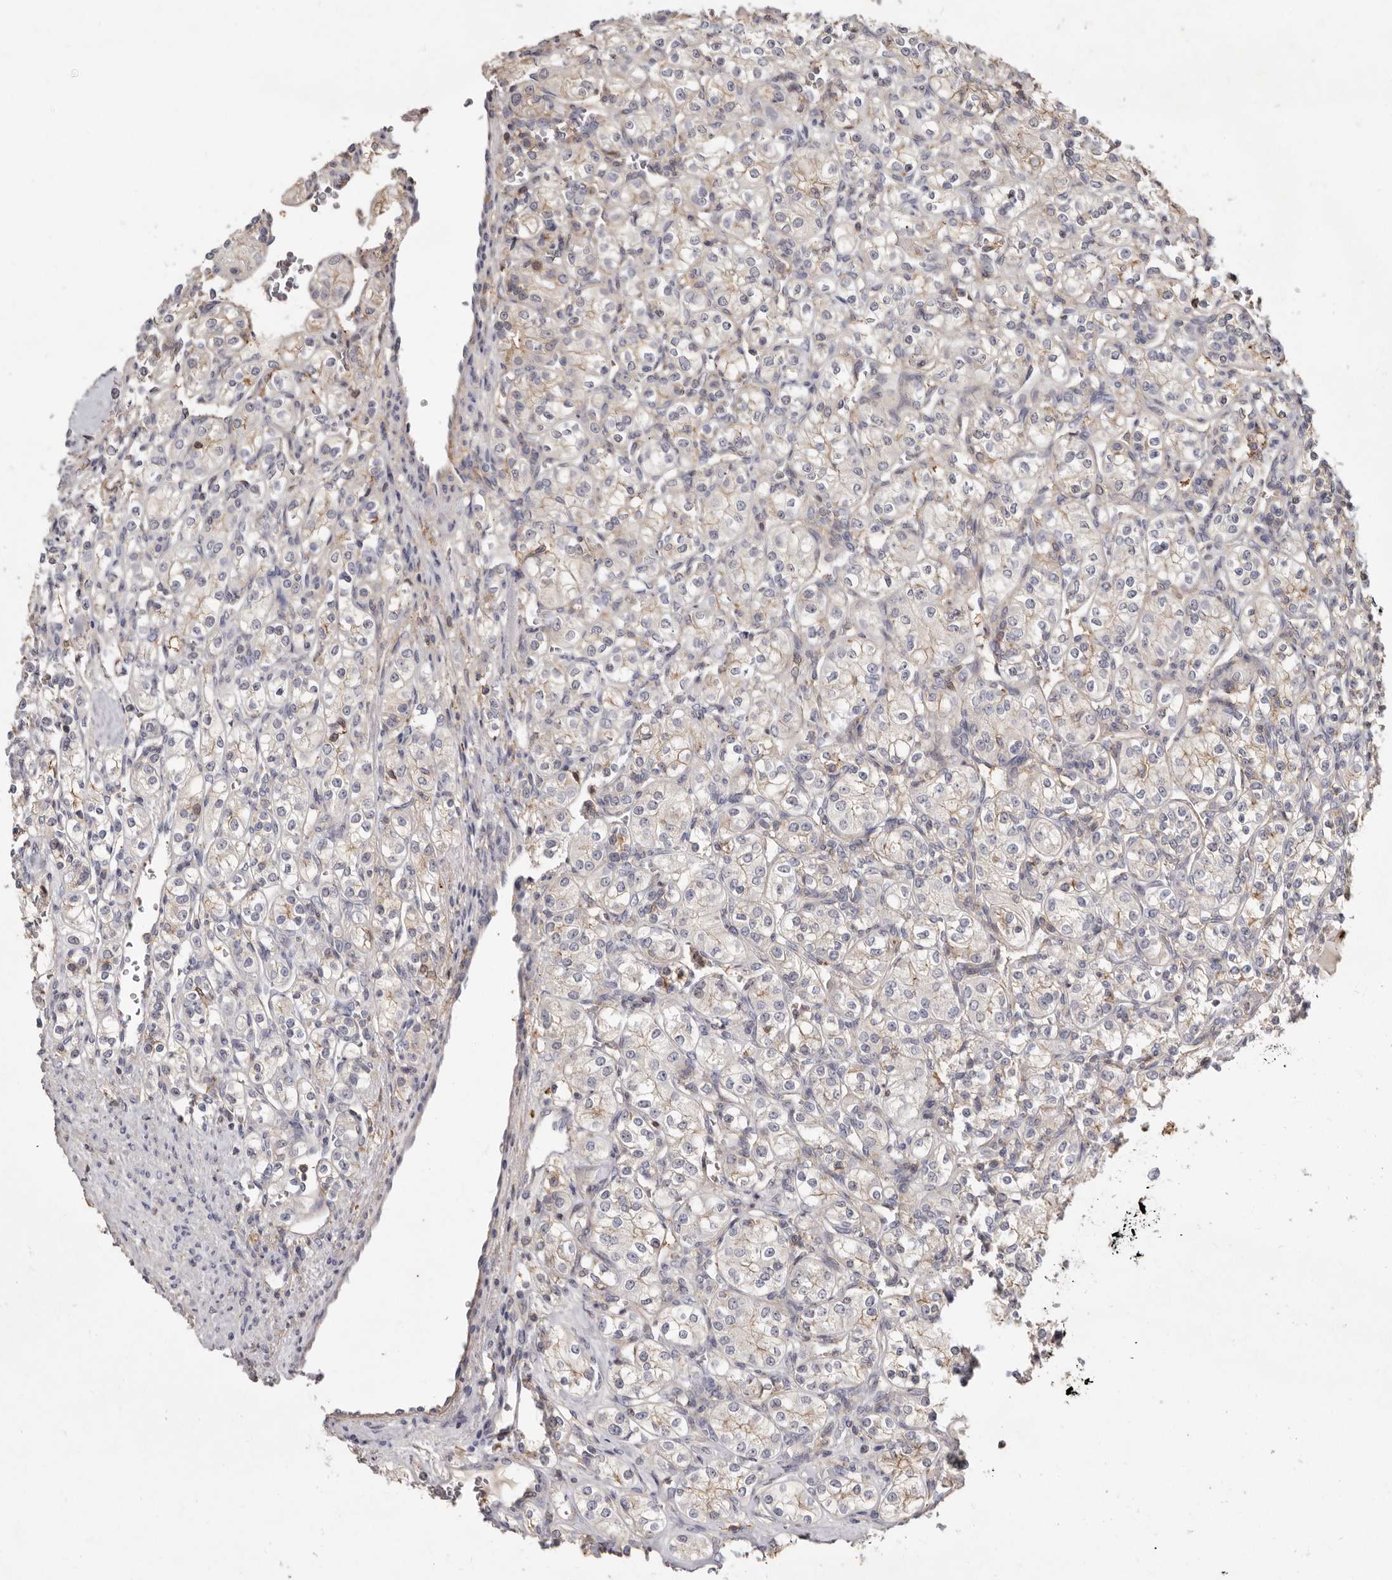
{"staining": {"intensity": "negative", "quantity": "none", "location": "none"}, "tissue": "renal cancer", "cell_type": "Tumor cells", "image_type": "cancer", "snomed": [{"axis": "morphology", "description": "Adenocarcinoma, NOS"}, {"axis": "topography", "description": "Kidney"}], "caption": "This is an IHC image of renal adenocarcinoma. There is no positivity in tumor cells.", "gene": "KIF26B", "patient": {"sex": "male", "age": 77}}